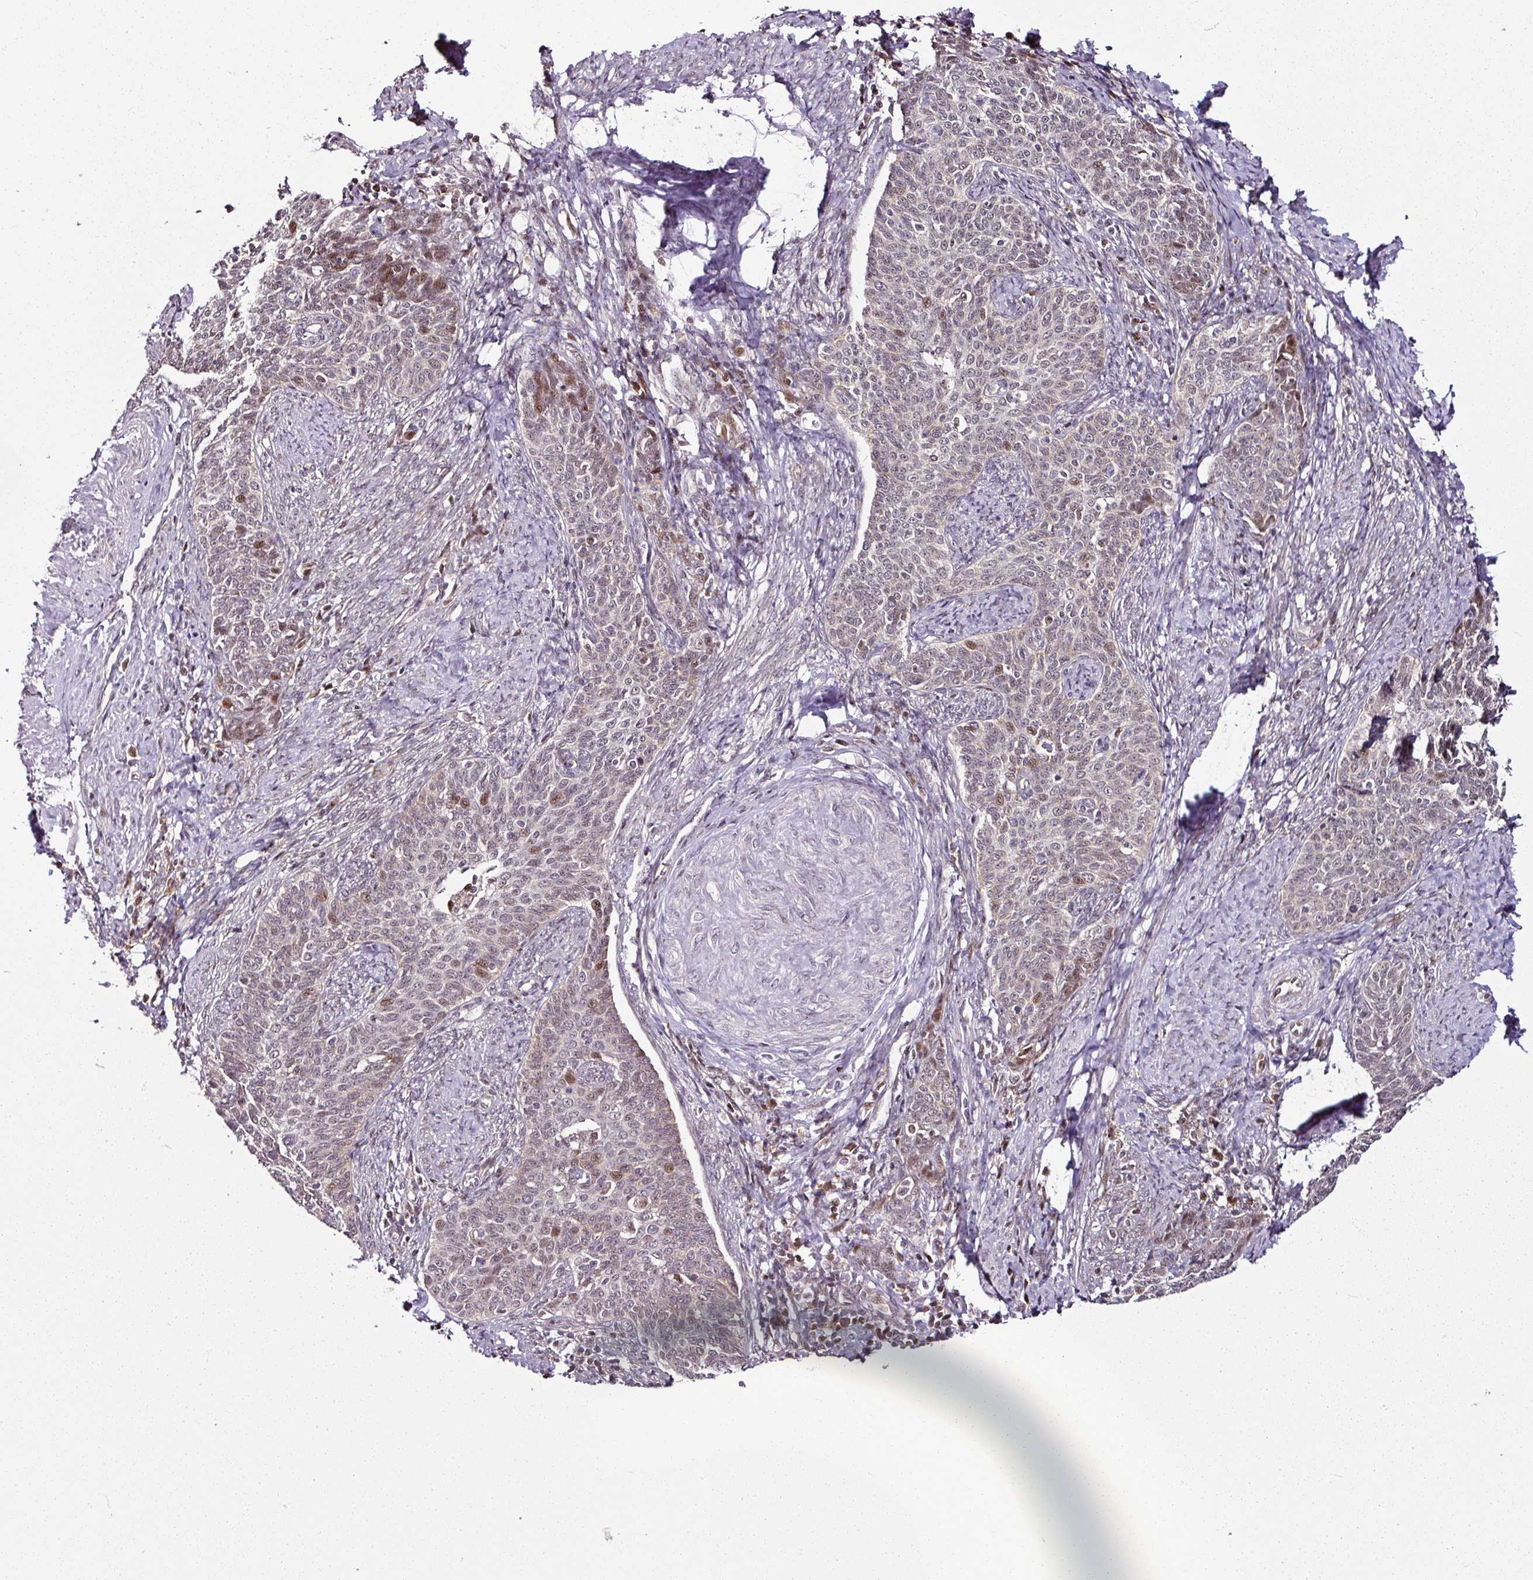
{"staining": {"intensity": "weak", "quantity": "<25%", "location": "nuclear"}, "tissue": "cervical cancer", "cell_type": "Tumor cells", "image_type": "cancer", "snomed": [{"axis": "morphology", "description": "Squamous cell carcinoma, NOS"}, {"axis": "topography", "description": "Cervix"}], "caption": "This is a micrograph of immunohistochemistry (IHC) staining of cervical cancer, which shows no expression in tumor cells.", "gene": "COPRS", "patient": {"sex": "female", "age": 39}}